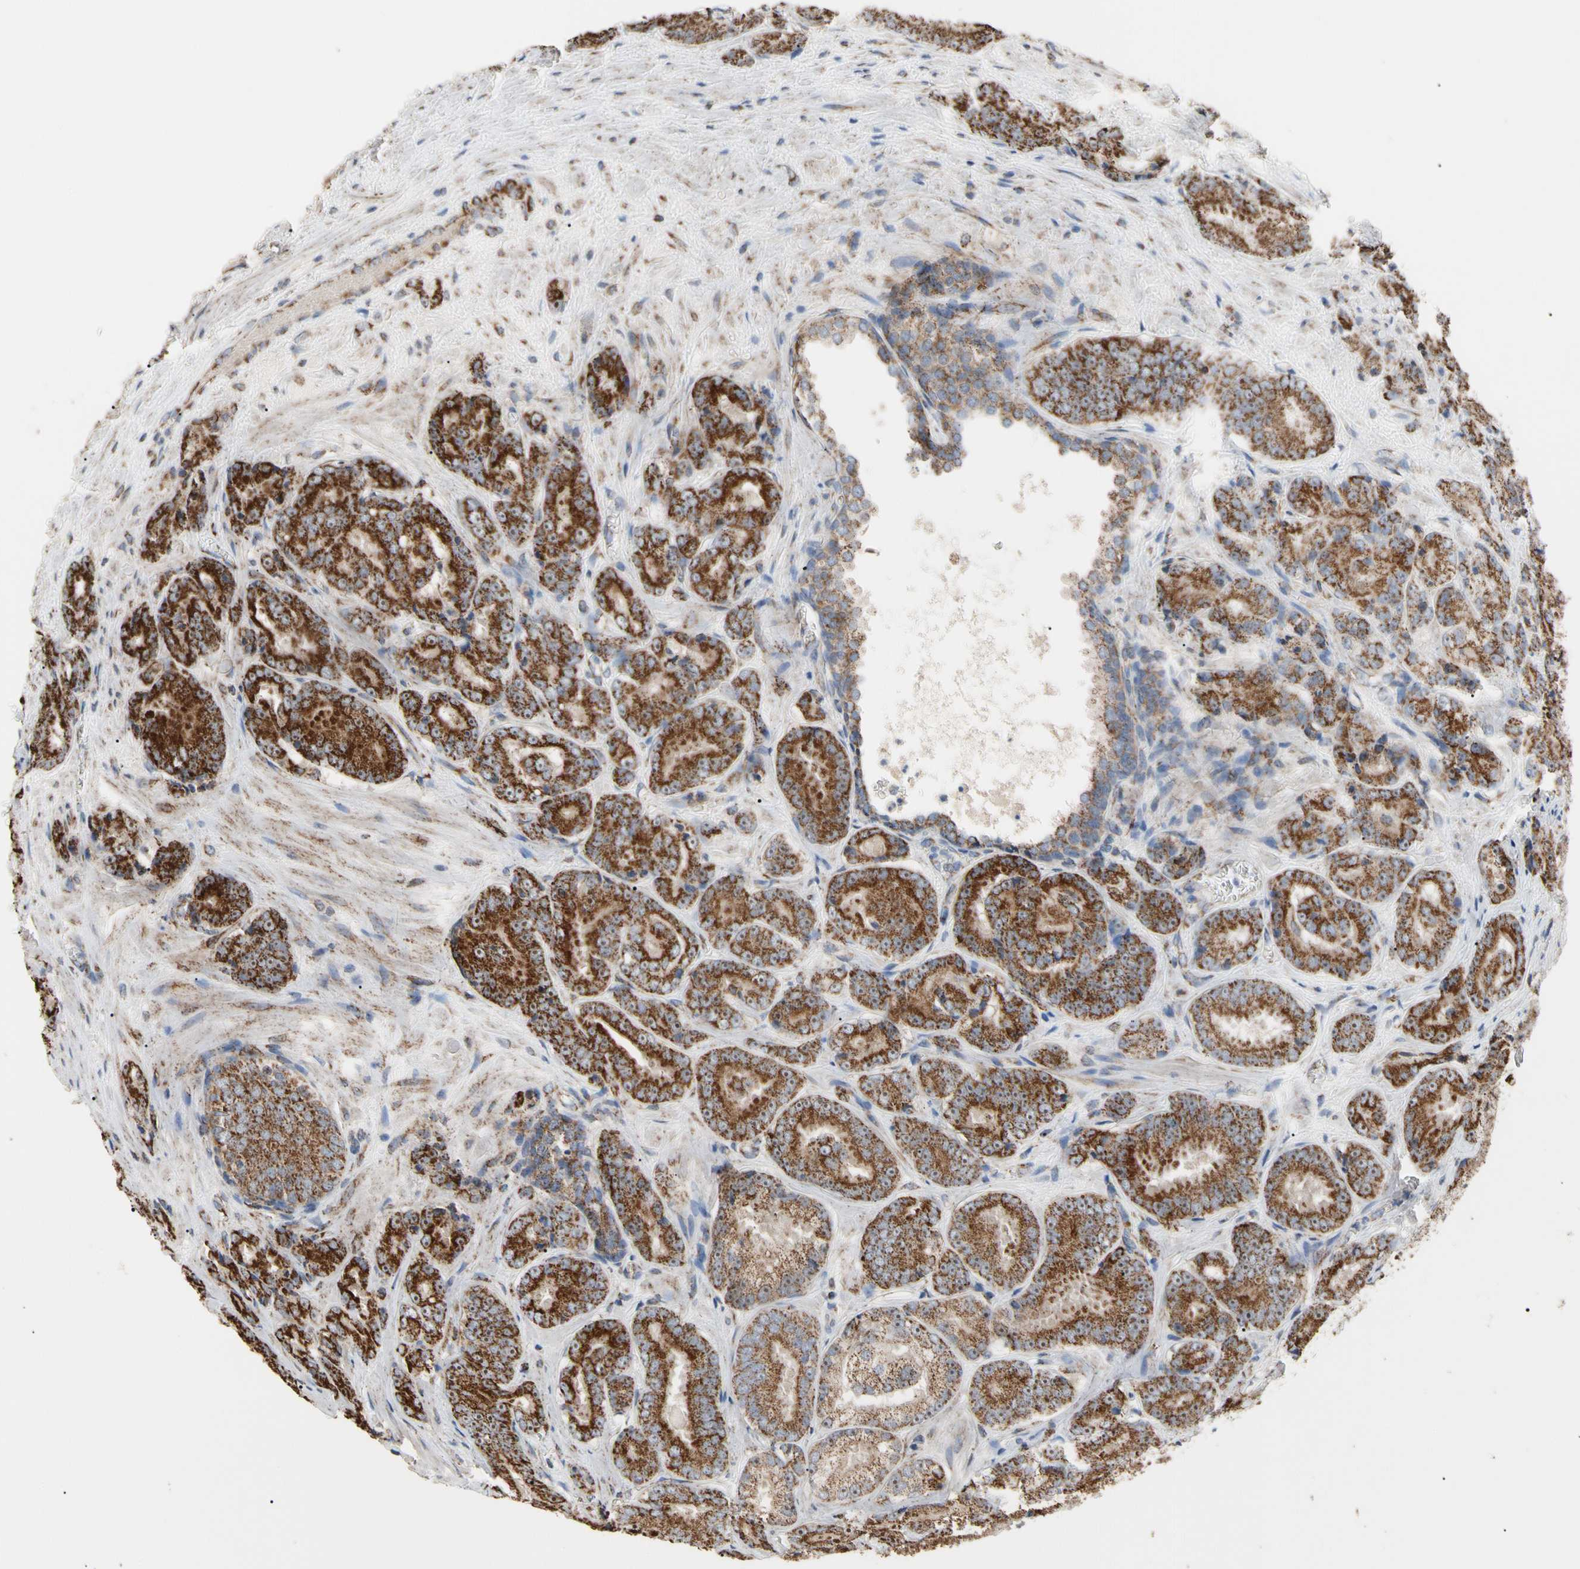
{"staining": {"intensity": "strong", "quantity": ">75%", "location": "cytoplasmic/membranous"}, "tissue": "prostate cancer", "cell_type": "Tumor cells", "image_type": "cancer", "snomed": [{"axis": "morphology", "description": "Adenocarcinoma, High grade"}, {"axis": "topography", "description": "Prostate"}], "caption": "Immunohistochemistry photomicrograph of human prostate cancer (high-grade adenocarcinoma) stained for a protein (brown), which demonstrates high levels of strong cytoplasmic/membranous expression in about >75% of tumor cells.", "gene": "FAM110B", "patient": {"sex": "male", "age": 64}}